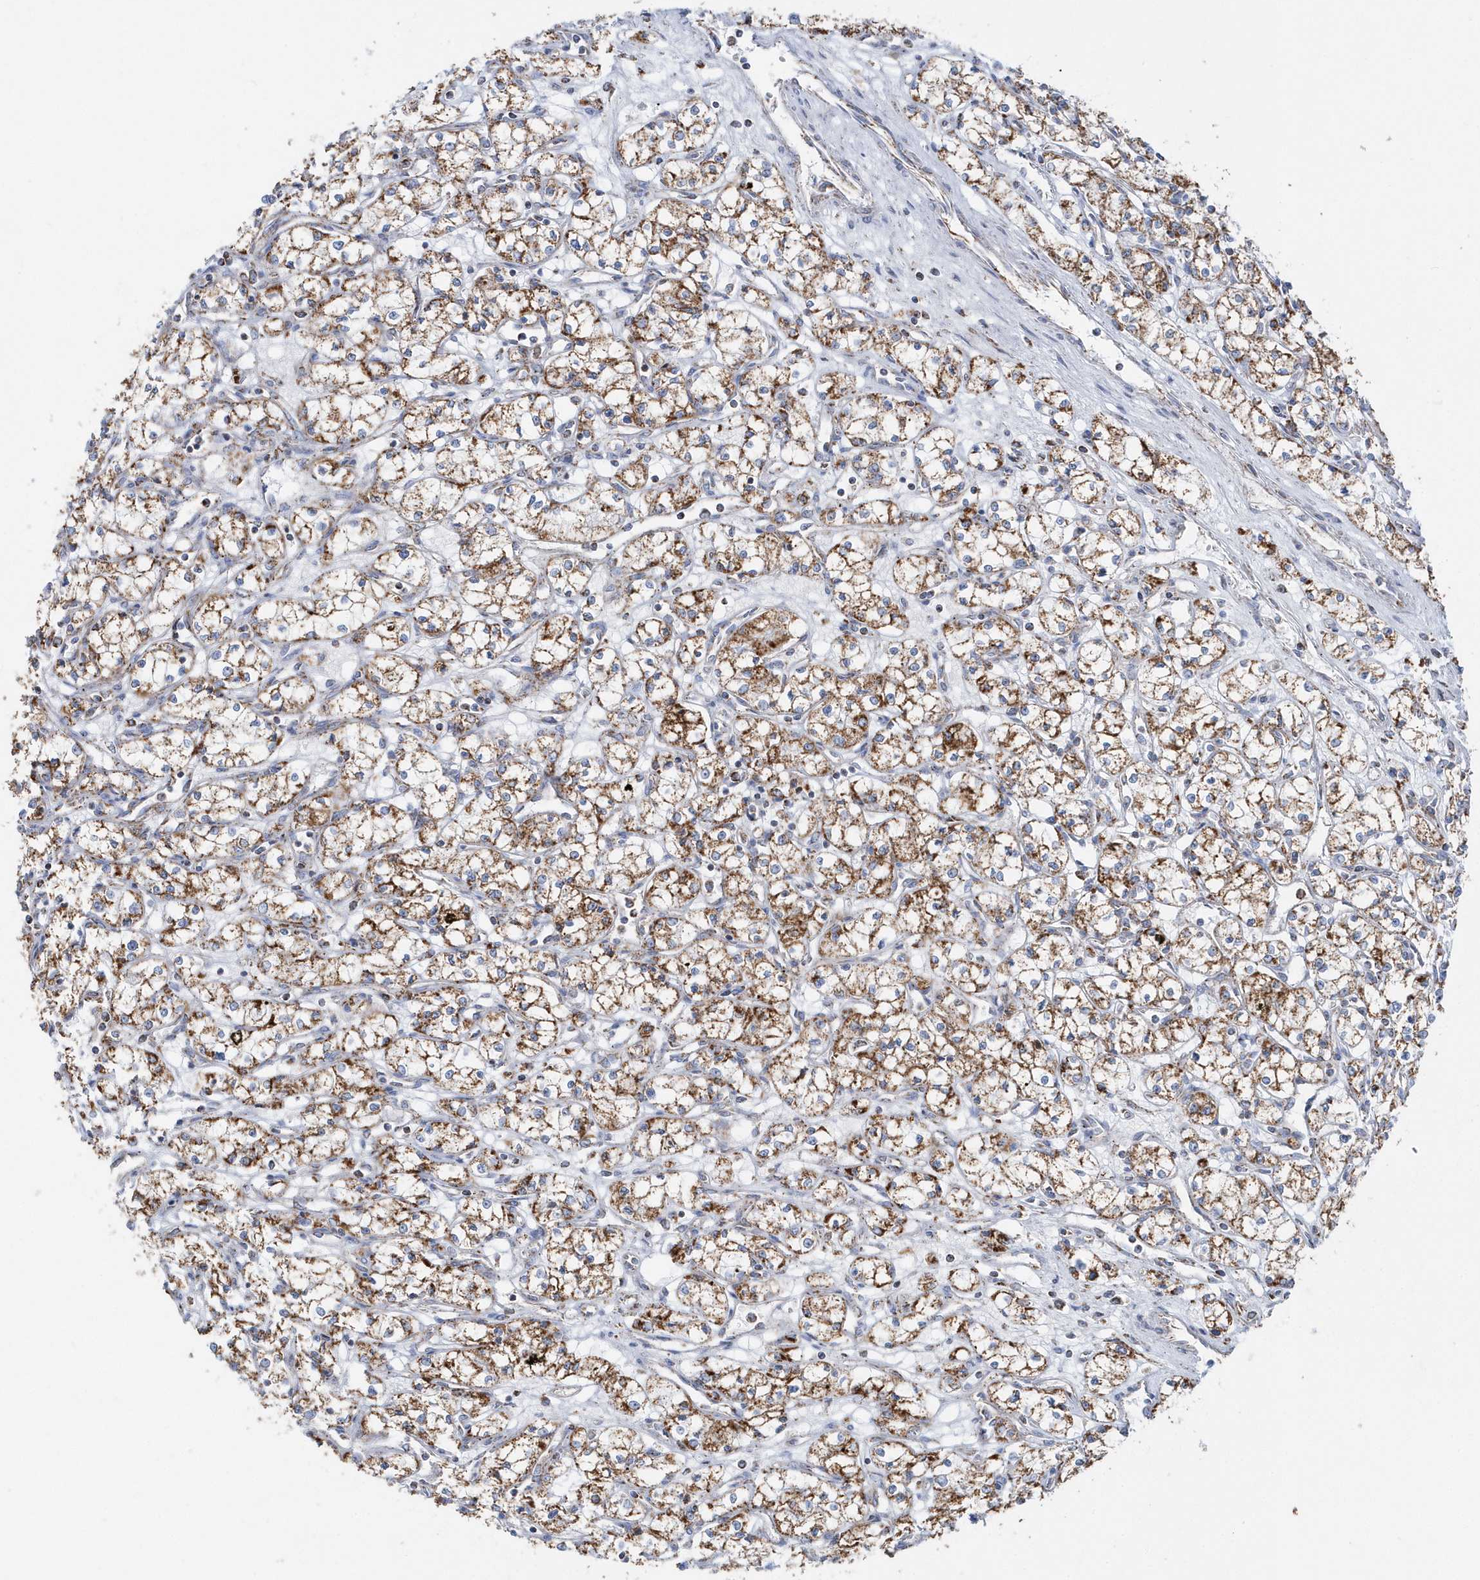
{"staining": {"intensity": "moderate", "quantity": ">75%", "location": "cytoplasmic/membranous"}, "tissue": "renal cancer", "cell_type": "Tumor cells", "image_type": "cancer", "snomed": [{"axis": "morphology", "description": "Adenocarcinoma, NOS"}, {"axis": "topography", "description": "Kidney"}], "caption": "Immunohistochemical staining of adenocarcinoma (renal) exhibits medium levels of moderate cytoplasmic/membranous positivity in approximately >75% of tumor cells.", "gene": "TMCO6", "patient": {"sex": "male", "age": 59}}